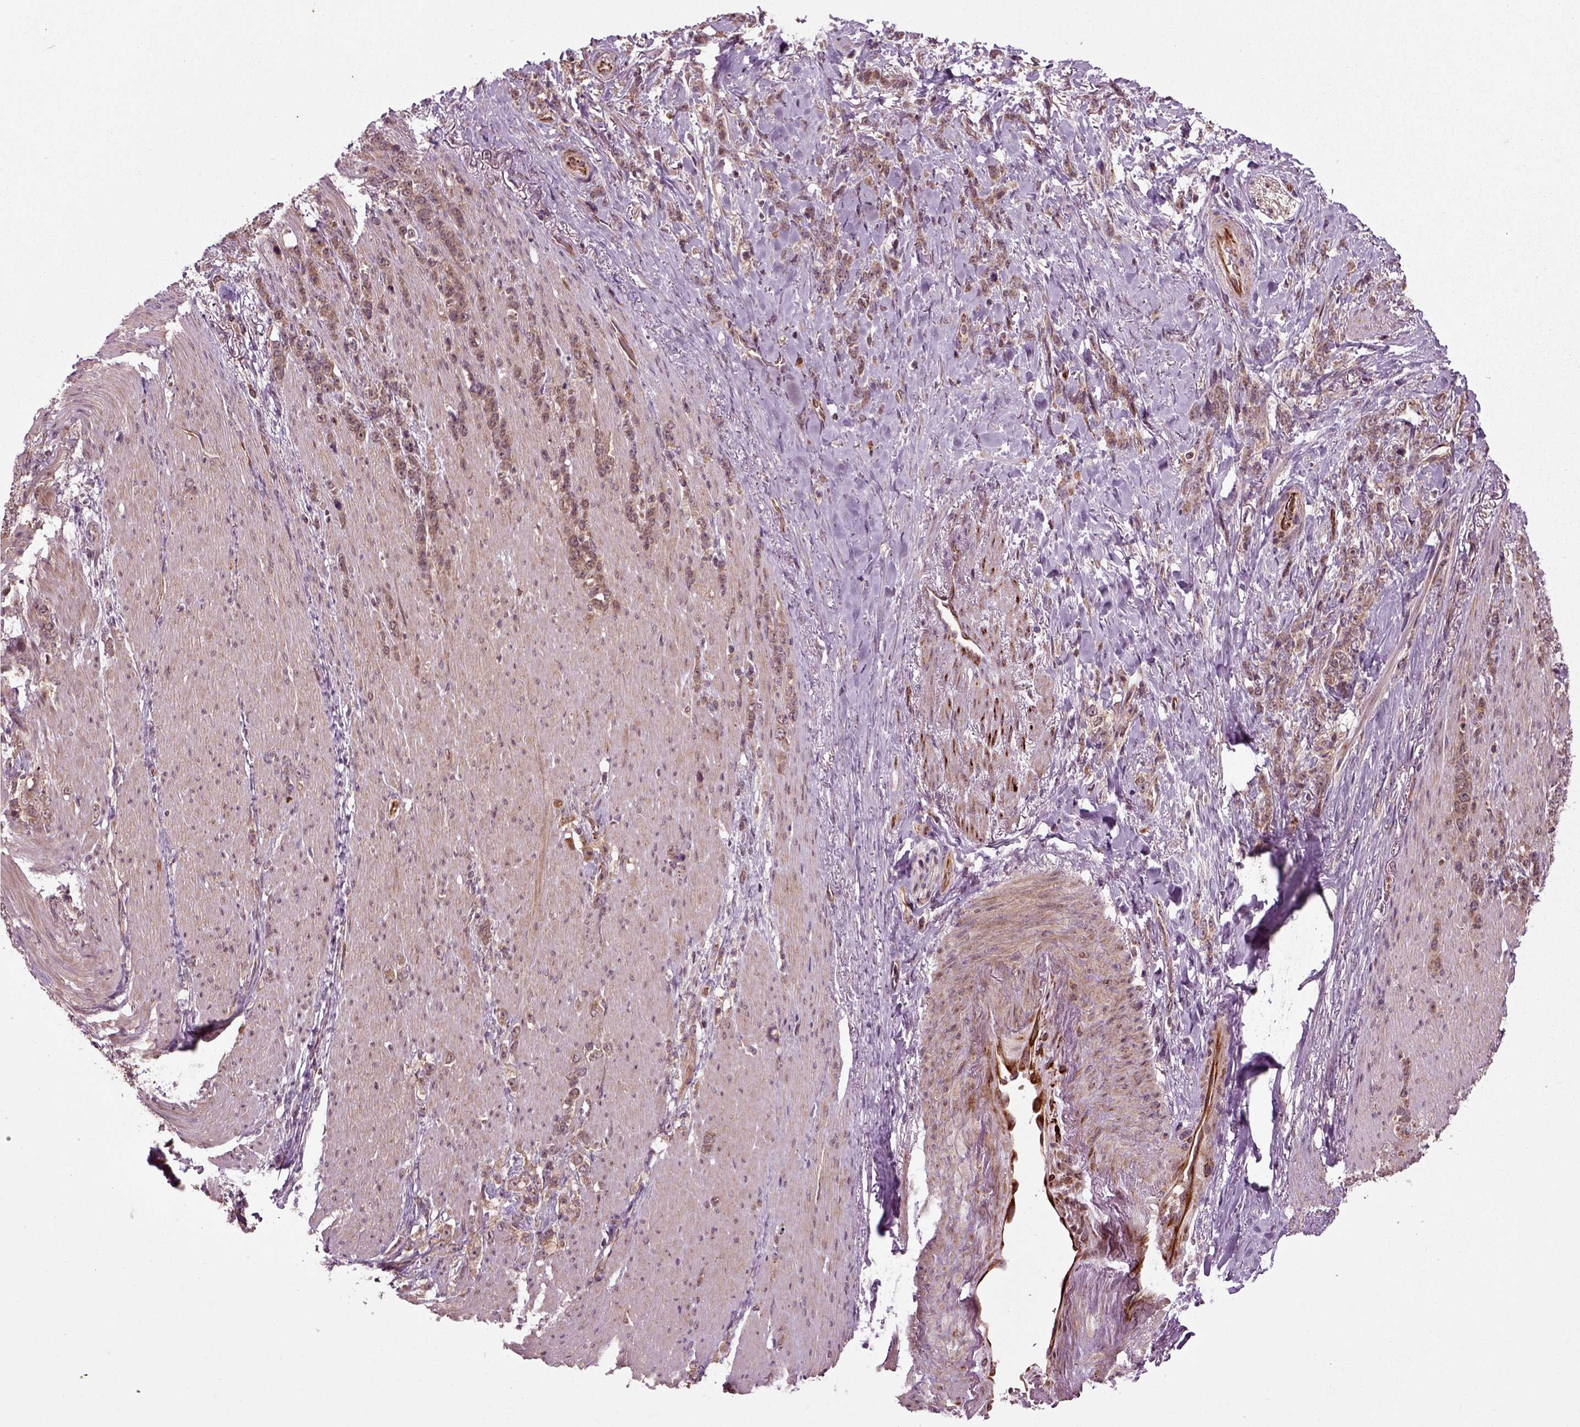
{"staining": {"intensity": "moderate", "quantity": ">75%", "location": "cytoplasmic/membranous"}, "tissue": "stomach cancer", "cell_type": "Tumor cells", "image_type": "cancer", "snomed": [{"axis": "morphology", "description": "Adenocarcinoma, NOS"}, {"axis": "topography", "description": "Stomach, lower"}], "caption": "Immunohistochemical staining of stomach adenocarcinoma shows moderate cytoplasmic/membranous protein staining in approximately >75% of tumor cells.", "gene": "PLCD3", "patient": {"sex": "male", "age": 88}}